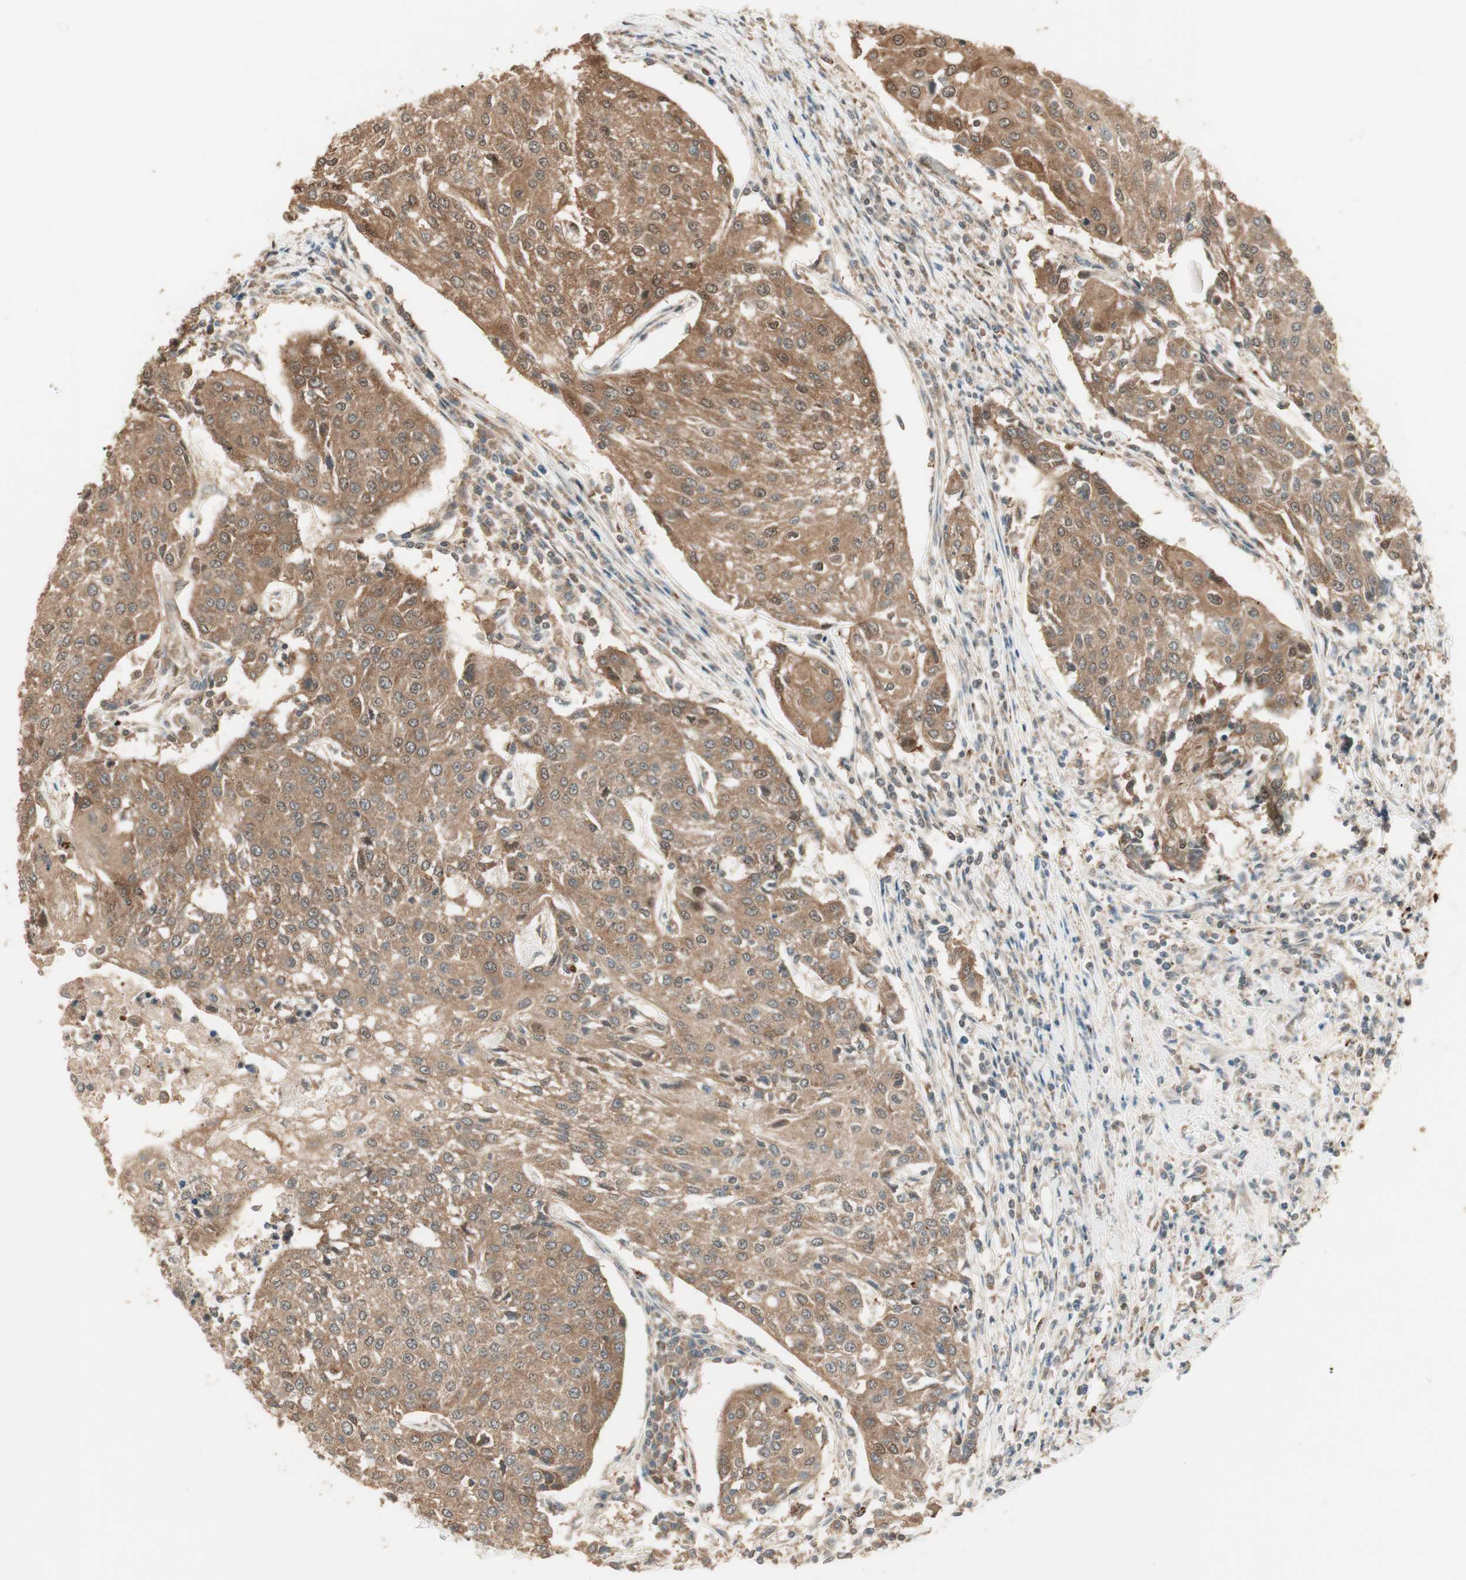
{"staining": {"intensity": "moderate", "quantity": ">75%", "location": "cytoplasmic/membranous"}, "tissue": "urothelial cancer", "cell_type": "Tumor cells", "image_type": "cancer", "snomed": [{"axis": "morphology", "description": "Urothelial carcinoma, High grade"}, {"axis": "topography", "description": "Urinary bladder"}], "caption": "Moderate cytoplasmic/membranous positivity is identified in approximately >75% of tumor cells in high-grade urothelial carcinoma. The staining is performed using DAB brown chromogen to label protein expression. The nuclei are counter-stained blue using hematoxylin.", "gene": "CNOT4", "patient": {"sex": "female", "age": 85}}